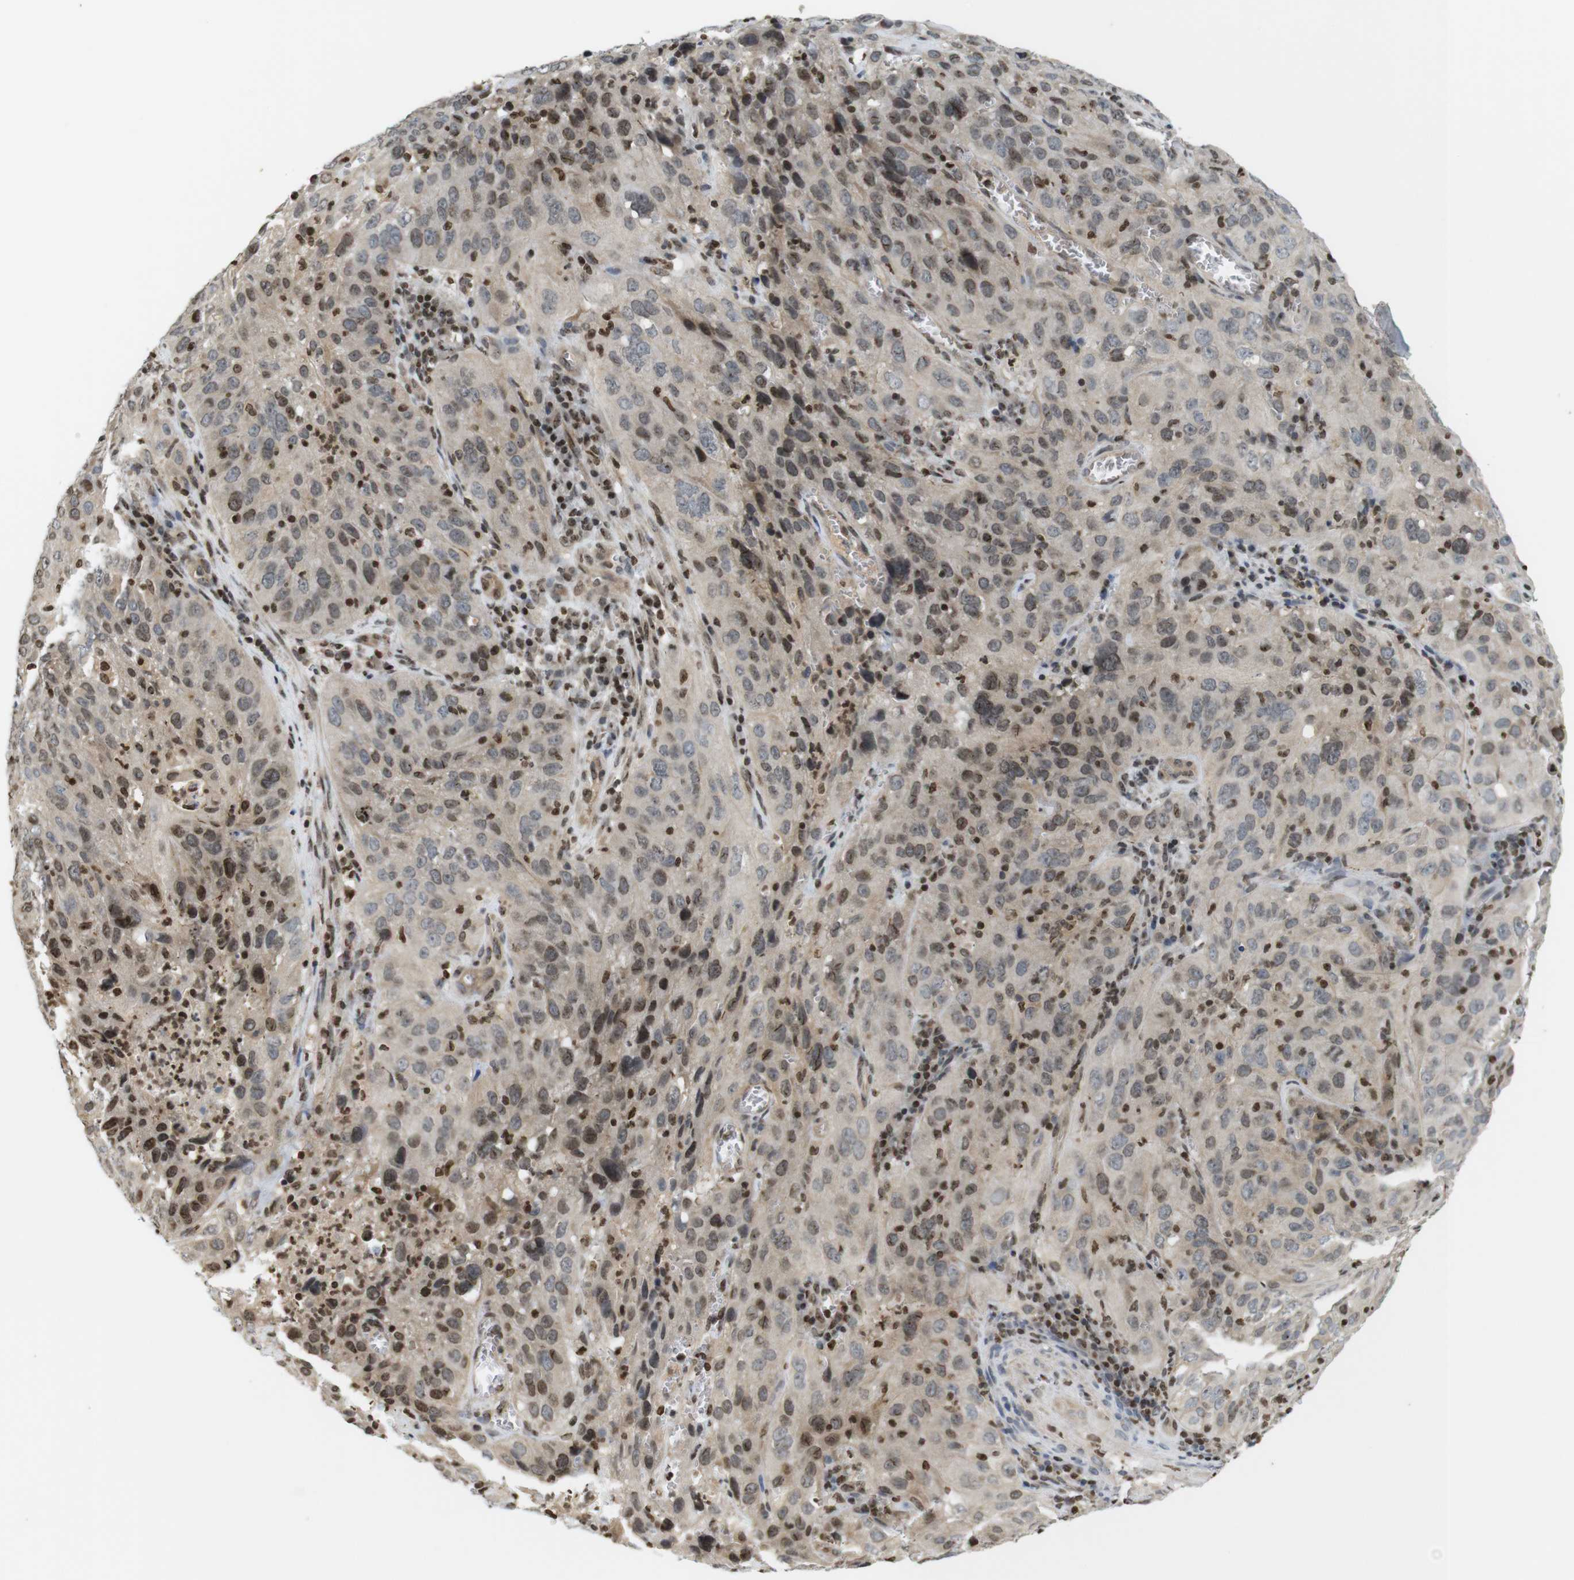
{"staining": {"intensity": "weak", "quantity": "25%-75%", "location": "nuclear"}, "tissue": "cervical cancer", "cell_type": "Tumor cells", "image_type": "cancer", "snomed": [{"axis": "morphology", "description": "Squamous cell carcinoma, NOS"}, {"axis": "topography", "description": "Cervix"}], "caption": "Cervical squamous cell carcinoma stained for a protein (brown) exhibits weak nuclear positive expression in approximately 25%-75% of tumor cells.", "gene": "MBD1", "patient": {"sex": "female", "age": 32}}